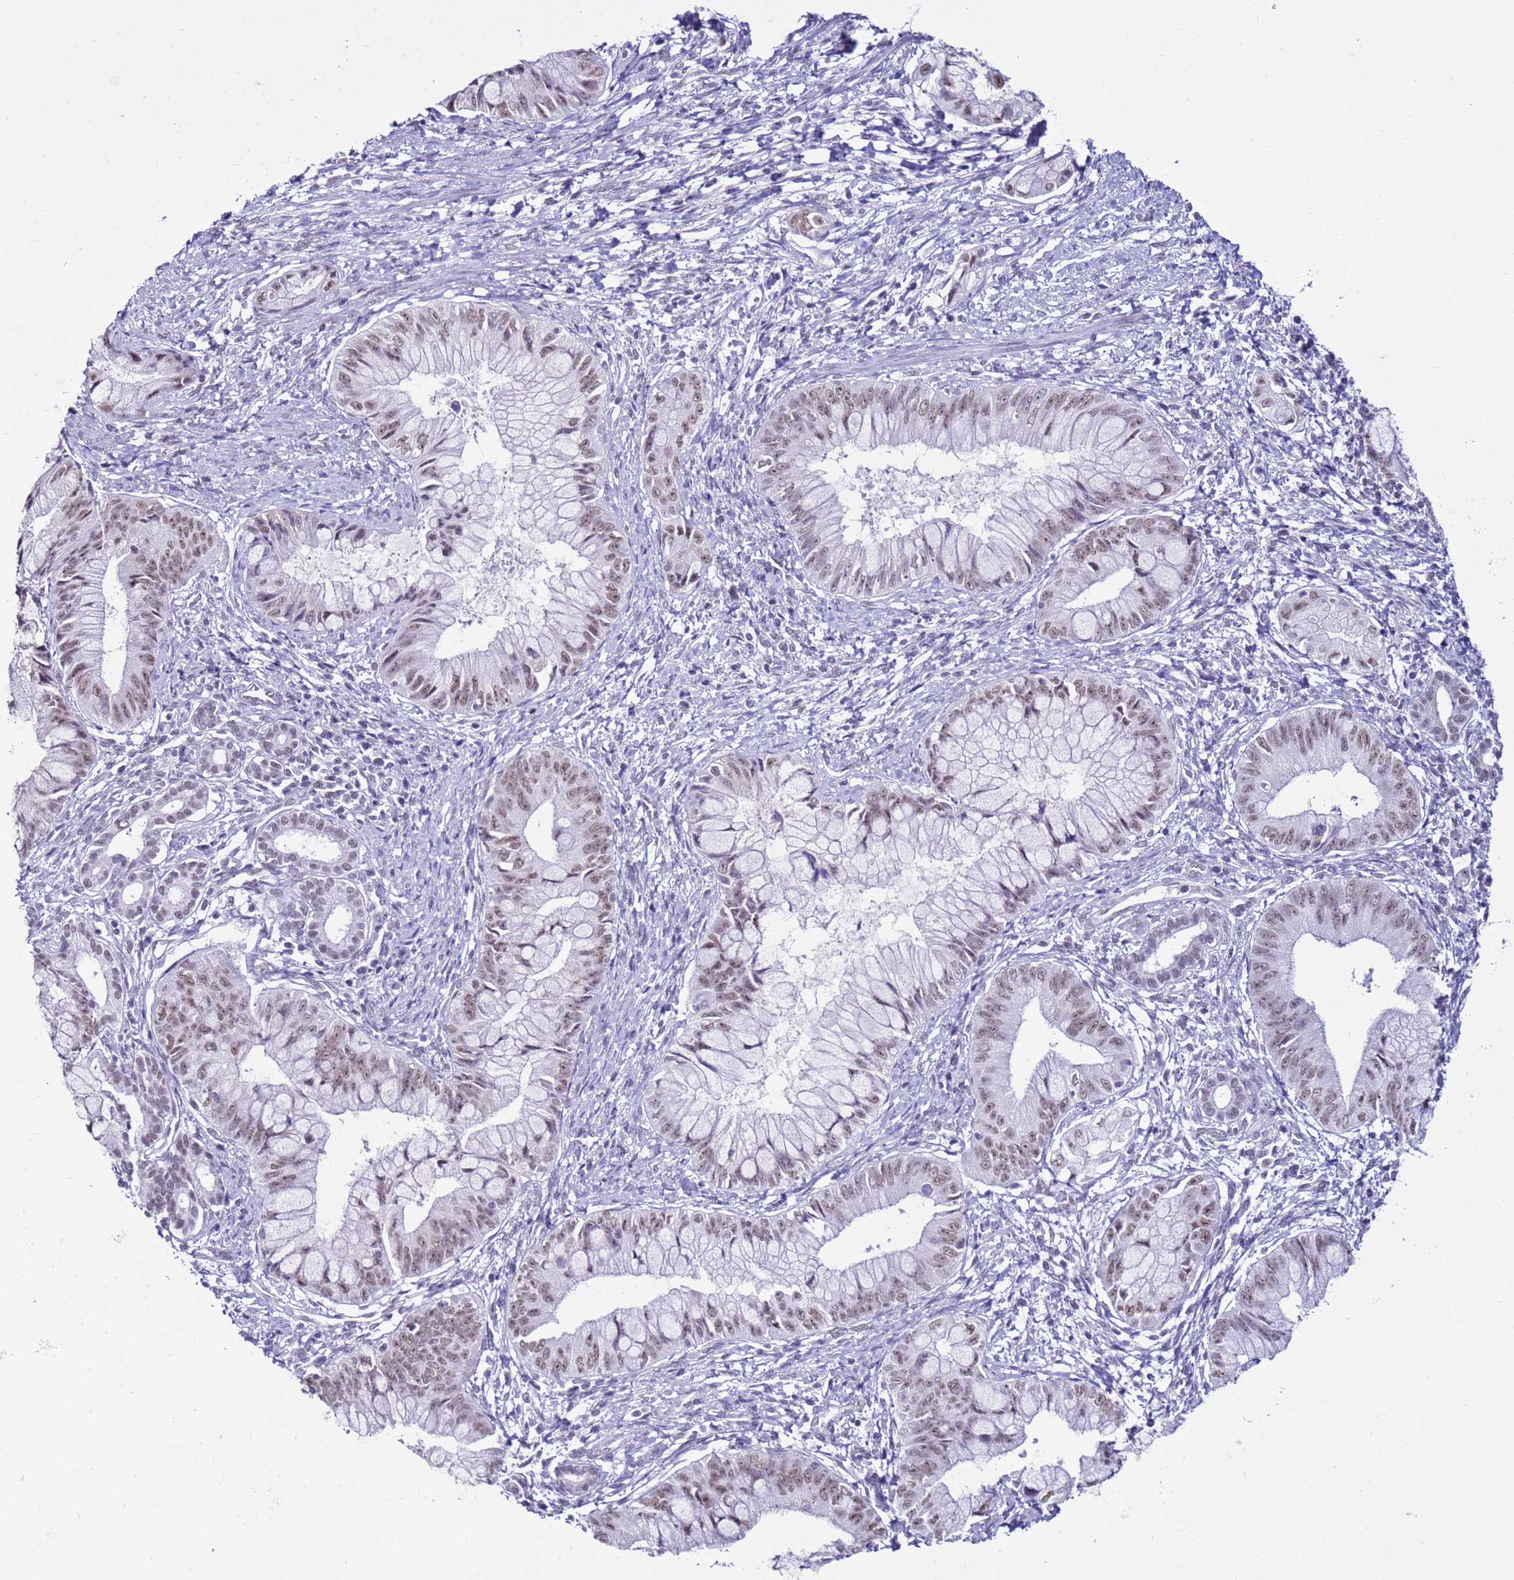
{"staining": {"intensity": "moderate", "quantity": ">75%", "location": "nuclear"}, "tissue": "pancreatic cancer", "cell_type": "Tumor cells", "image_type": "cancer", "snomed": [{"axis": "morphology", "description": "Adenocarcinoma, NOS"}, {"axis": "topography", "description": "Pancreas"}], "caption": "Immunohistochemical staining of pancreatic adenocarcinoma demonstrates medium levels of moderate nuclear protein expression in about >75% of tumor cells. (DAB (3,3'-diaminobenzidine) IHC, brown staining for protein, blue staining for nuclei).", "gene": "DHX15", "patient": {"sex": "male", "age": 48}}